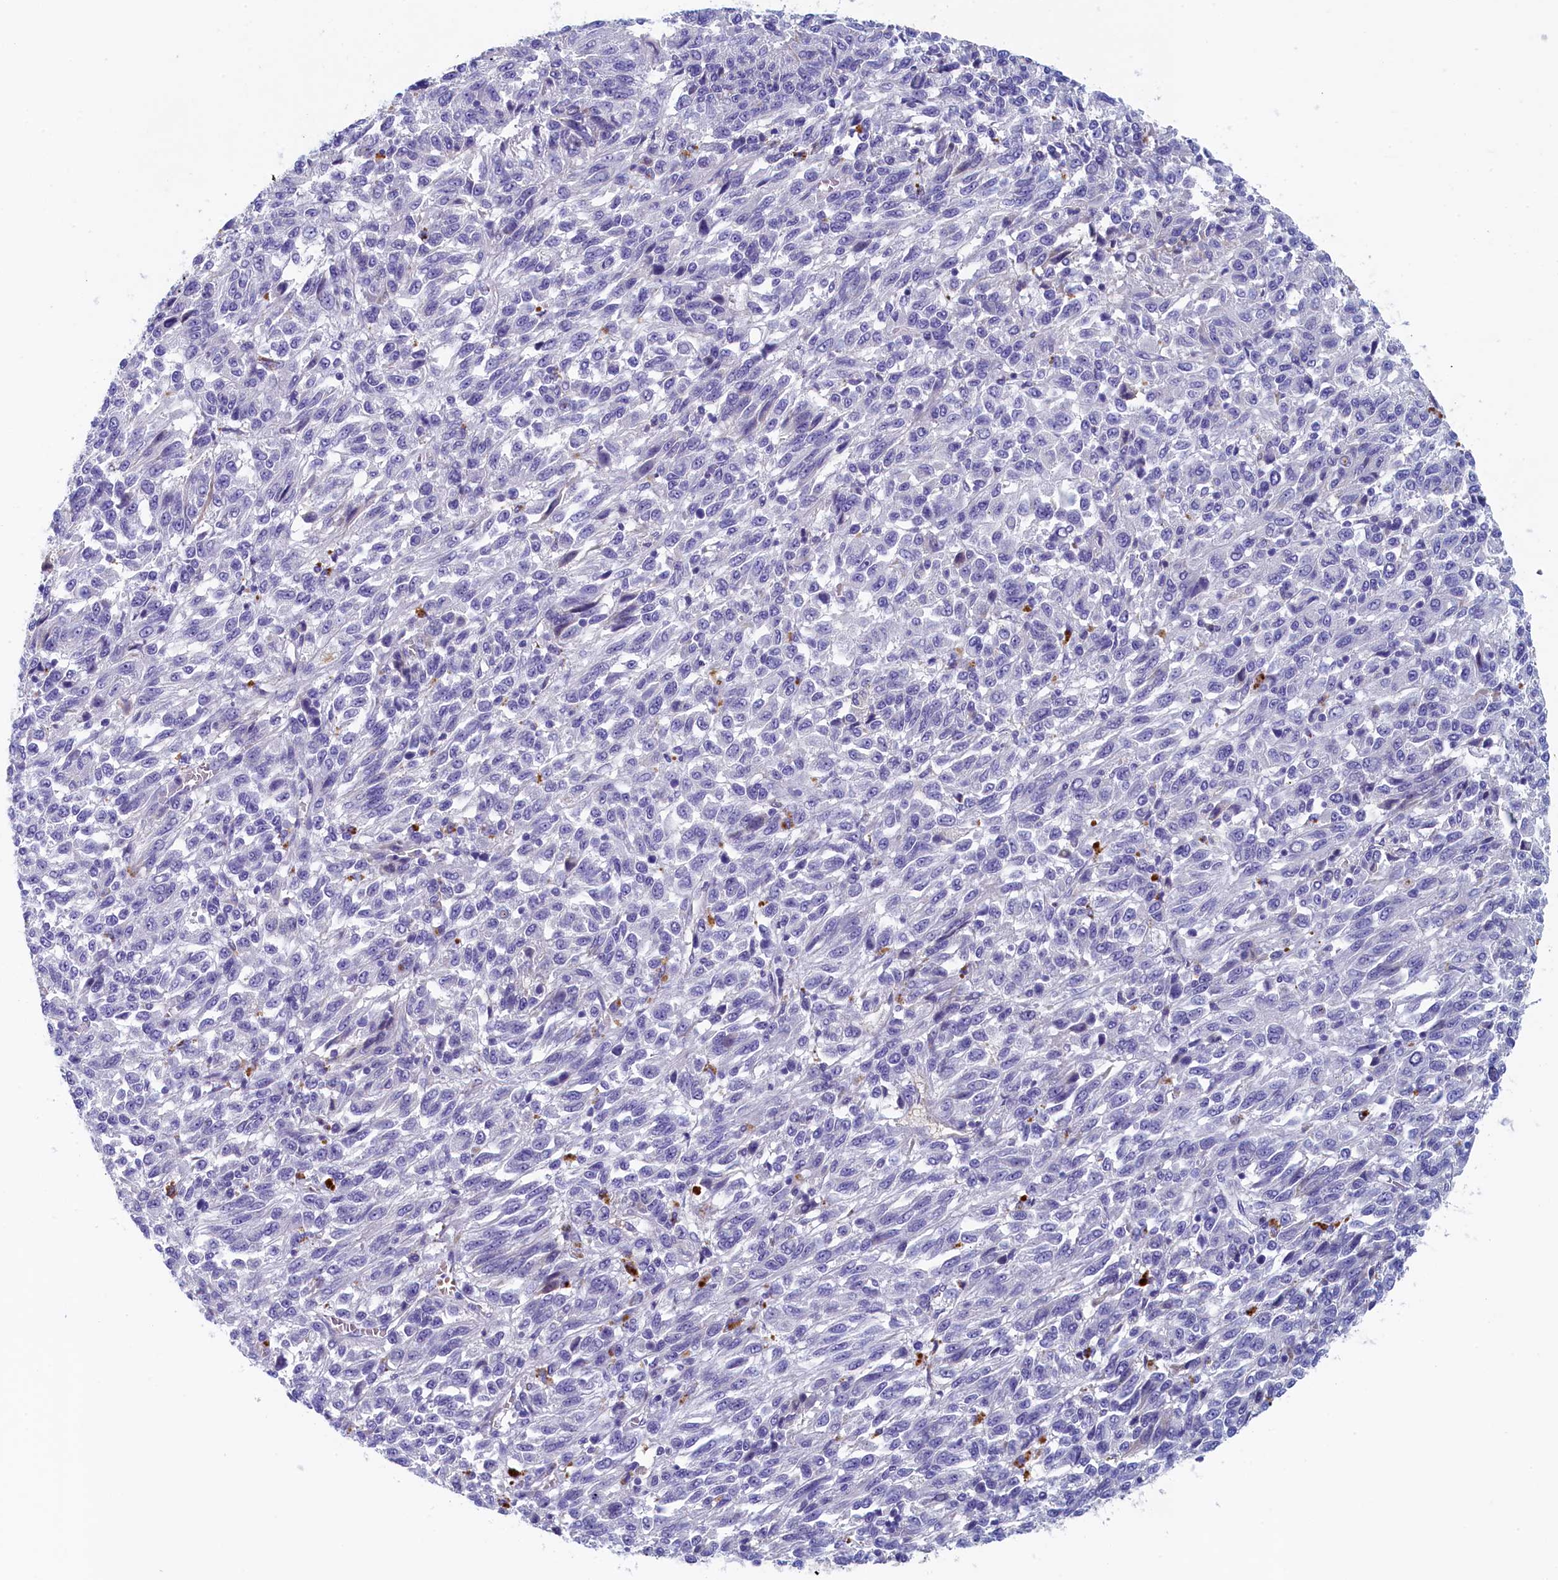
{"staining": {"intensity": "negative", "quantity": "none", "location": "none"}, "tissue": "melanoma", "cell_type": "Tumor cells", "image_type": "cancer", "snomed": [{"axis": "morphology", "description": "Malignant melanoma, Metastatic site"}, {"axis": "topography", "description": "Lung"}], "caption": "DAB (3,3'-diaminobenzidine) immunohistochemical staining of melanoma displays no significant staining in tumor cells.", "gene": "GUCA1C", "patient": {"sex": "male", "age": 64}}